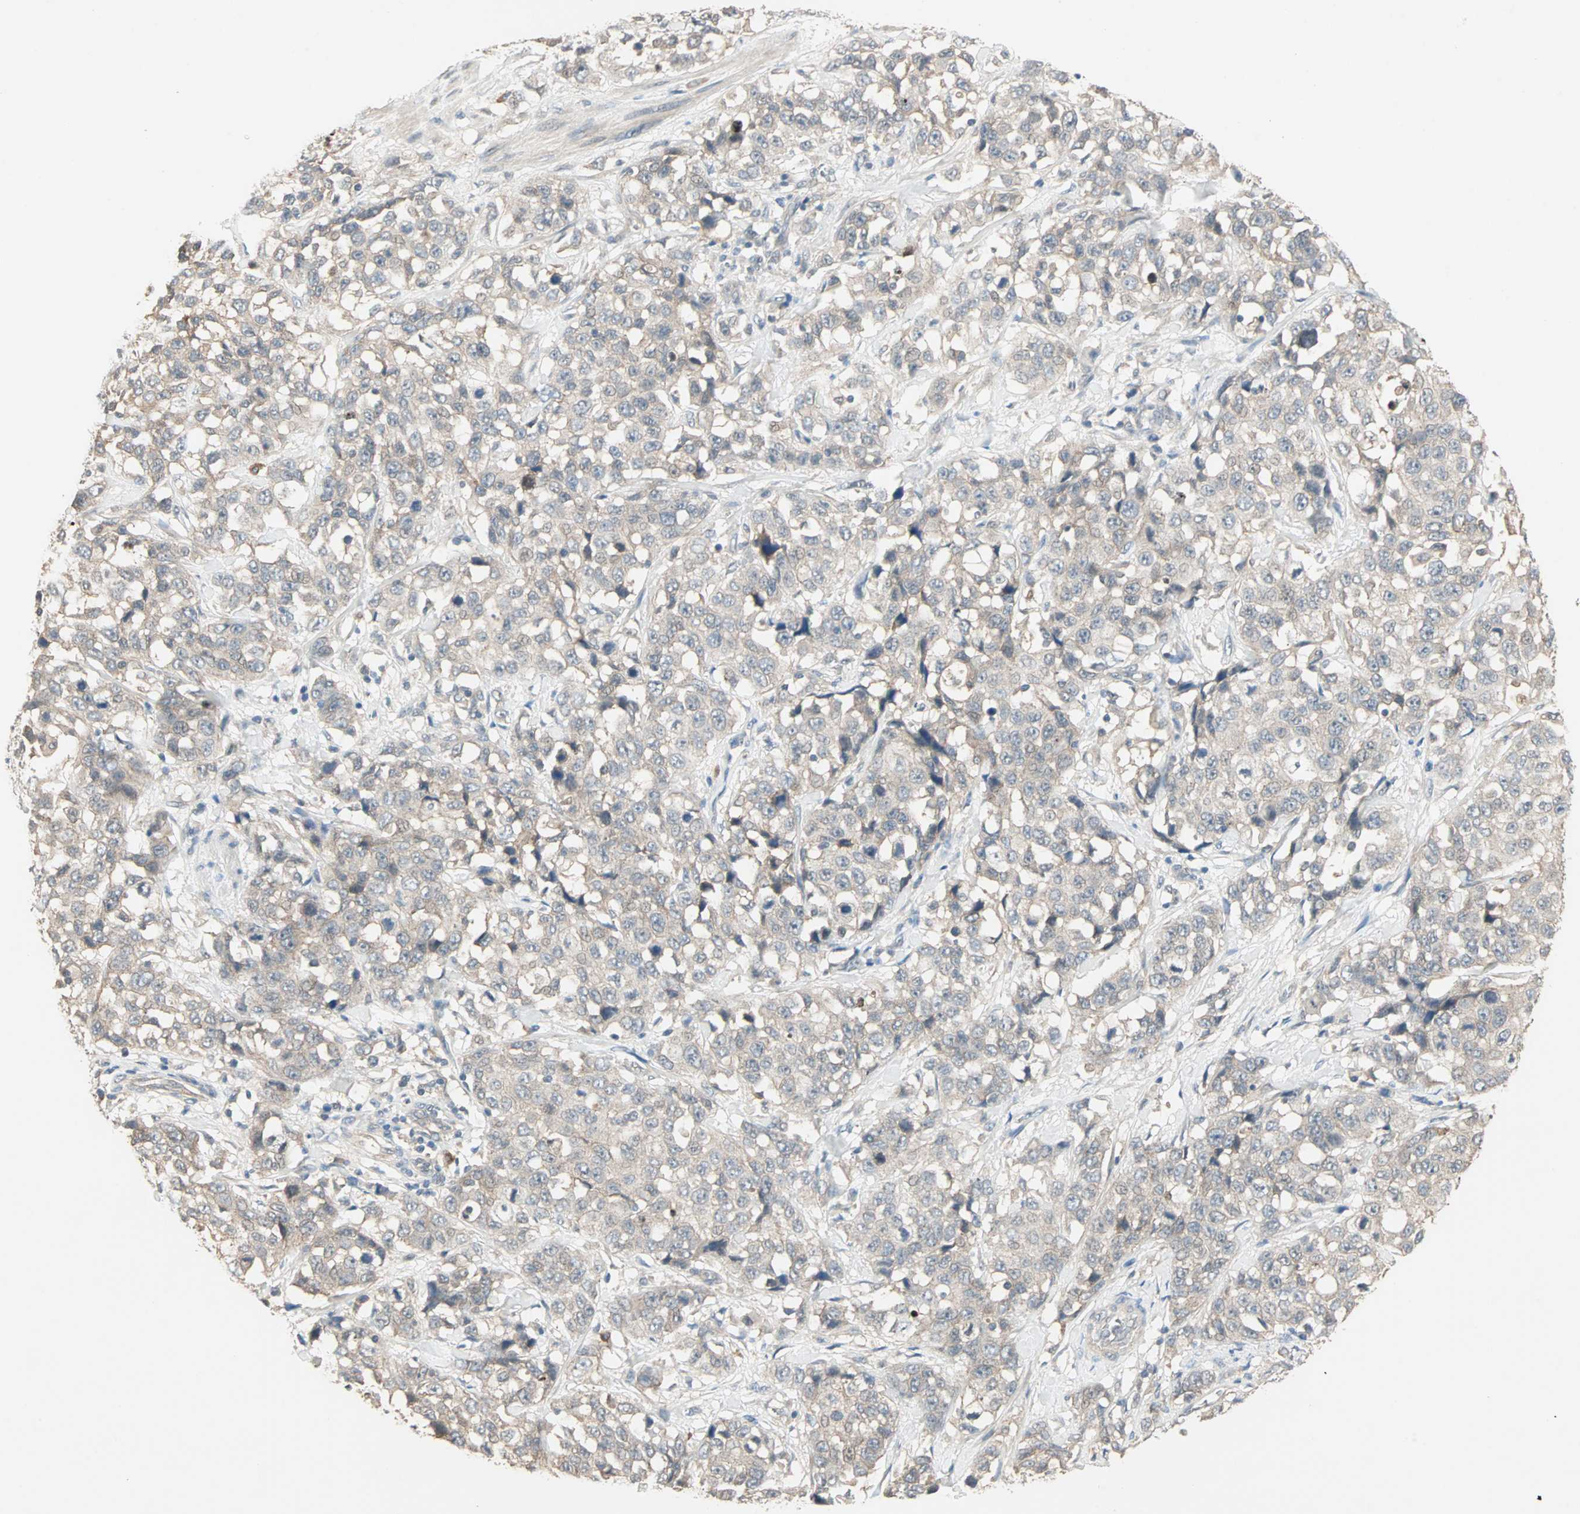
{"staining": {"intensity": "weak", "quantity": ">75%", "location": "cytoplasmic/membranous"}, "tissue": "stomach cancer", "cell_type": "Tumor cells", "image_type": "cancer", "snomed": [{"axis": "morphology", "description": "Normal tissue, NOS"}, {"axis": "morphology", "description": "Adenocarcinoma, NOS"}, {"axis": "topography", "description": "Stomach"}], "caption": "Immunohistochemical staining of stomach cancer (adenocarcinoma) demonstrates low levels of weak cytoplasmic/membranous staining in about >75% of tumor cells.", "gene": "TTF2", "patient": {"sex": "male", "age": 48}}